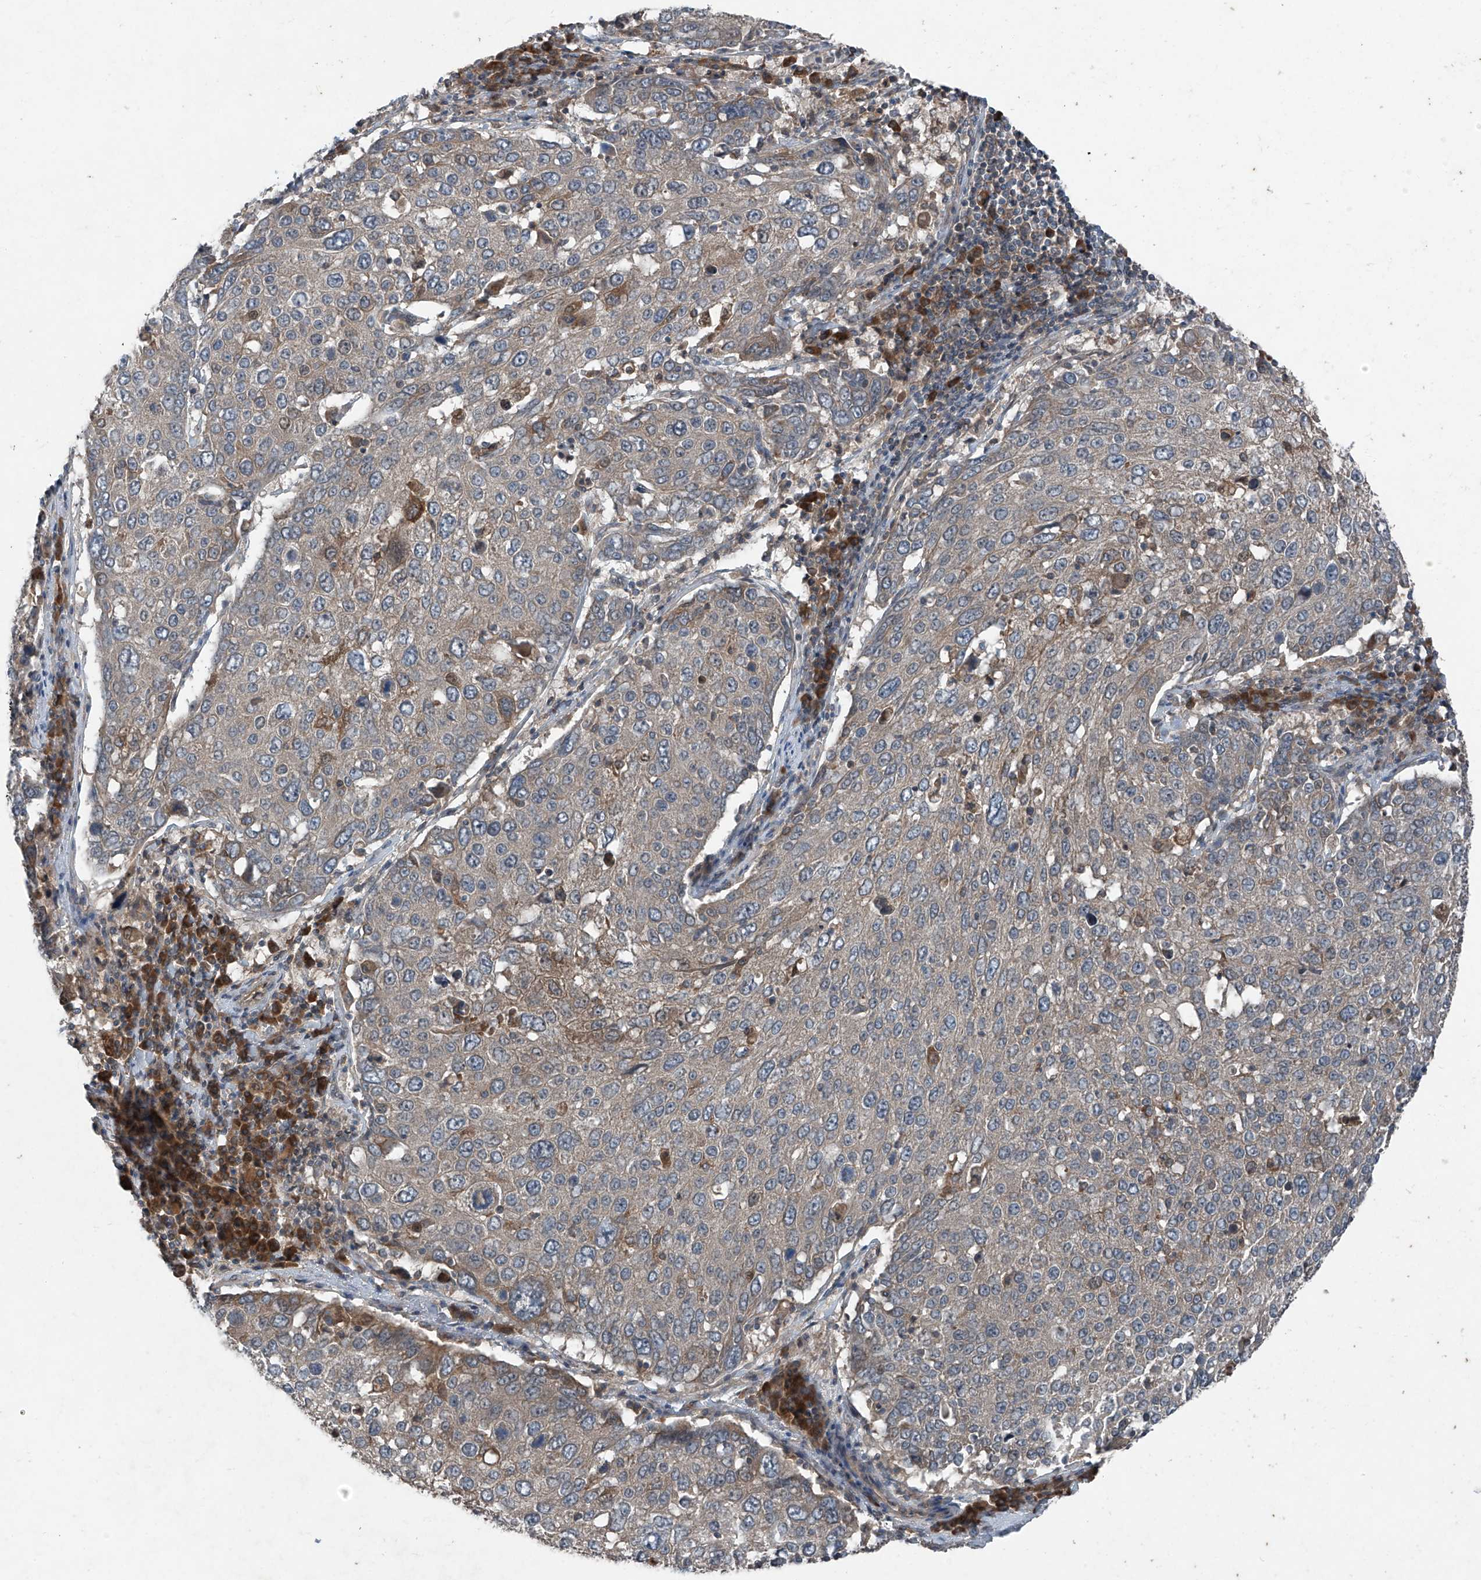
{"staining": {"intensity": "weak", "quantity": "<25%", "location": "cytoplasmic/membranous"}, "tissue": "lung cancer", "cell_type": "Tumor cells", "image_type": "cancer", "snomed": [{"axis": "morphology", "description": "Squamous cell carcinoma, NOS"}, {"axis": "topography", "description": "Lung"}], "caption": "Immunohistochemistry (IHC) micrograph of neoplastic tissue: human lung cancer stained with DAB displays no significant protein staining in tumor cells. Brightfield microscopy of immunohistochemistry stained with DAB (brown) and hematoxylin (blue), captured at high magnification.", "gene": "FOXRED2", "patient": {"sex": "male", "age": 65}}